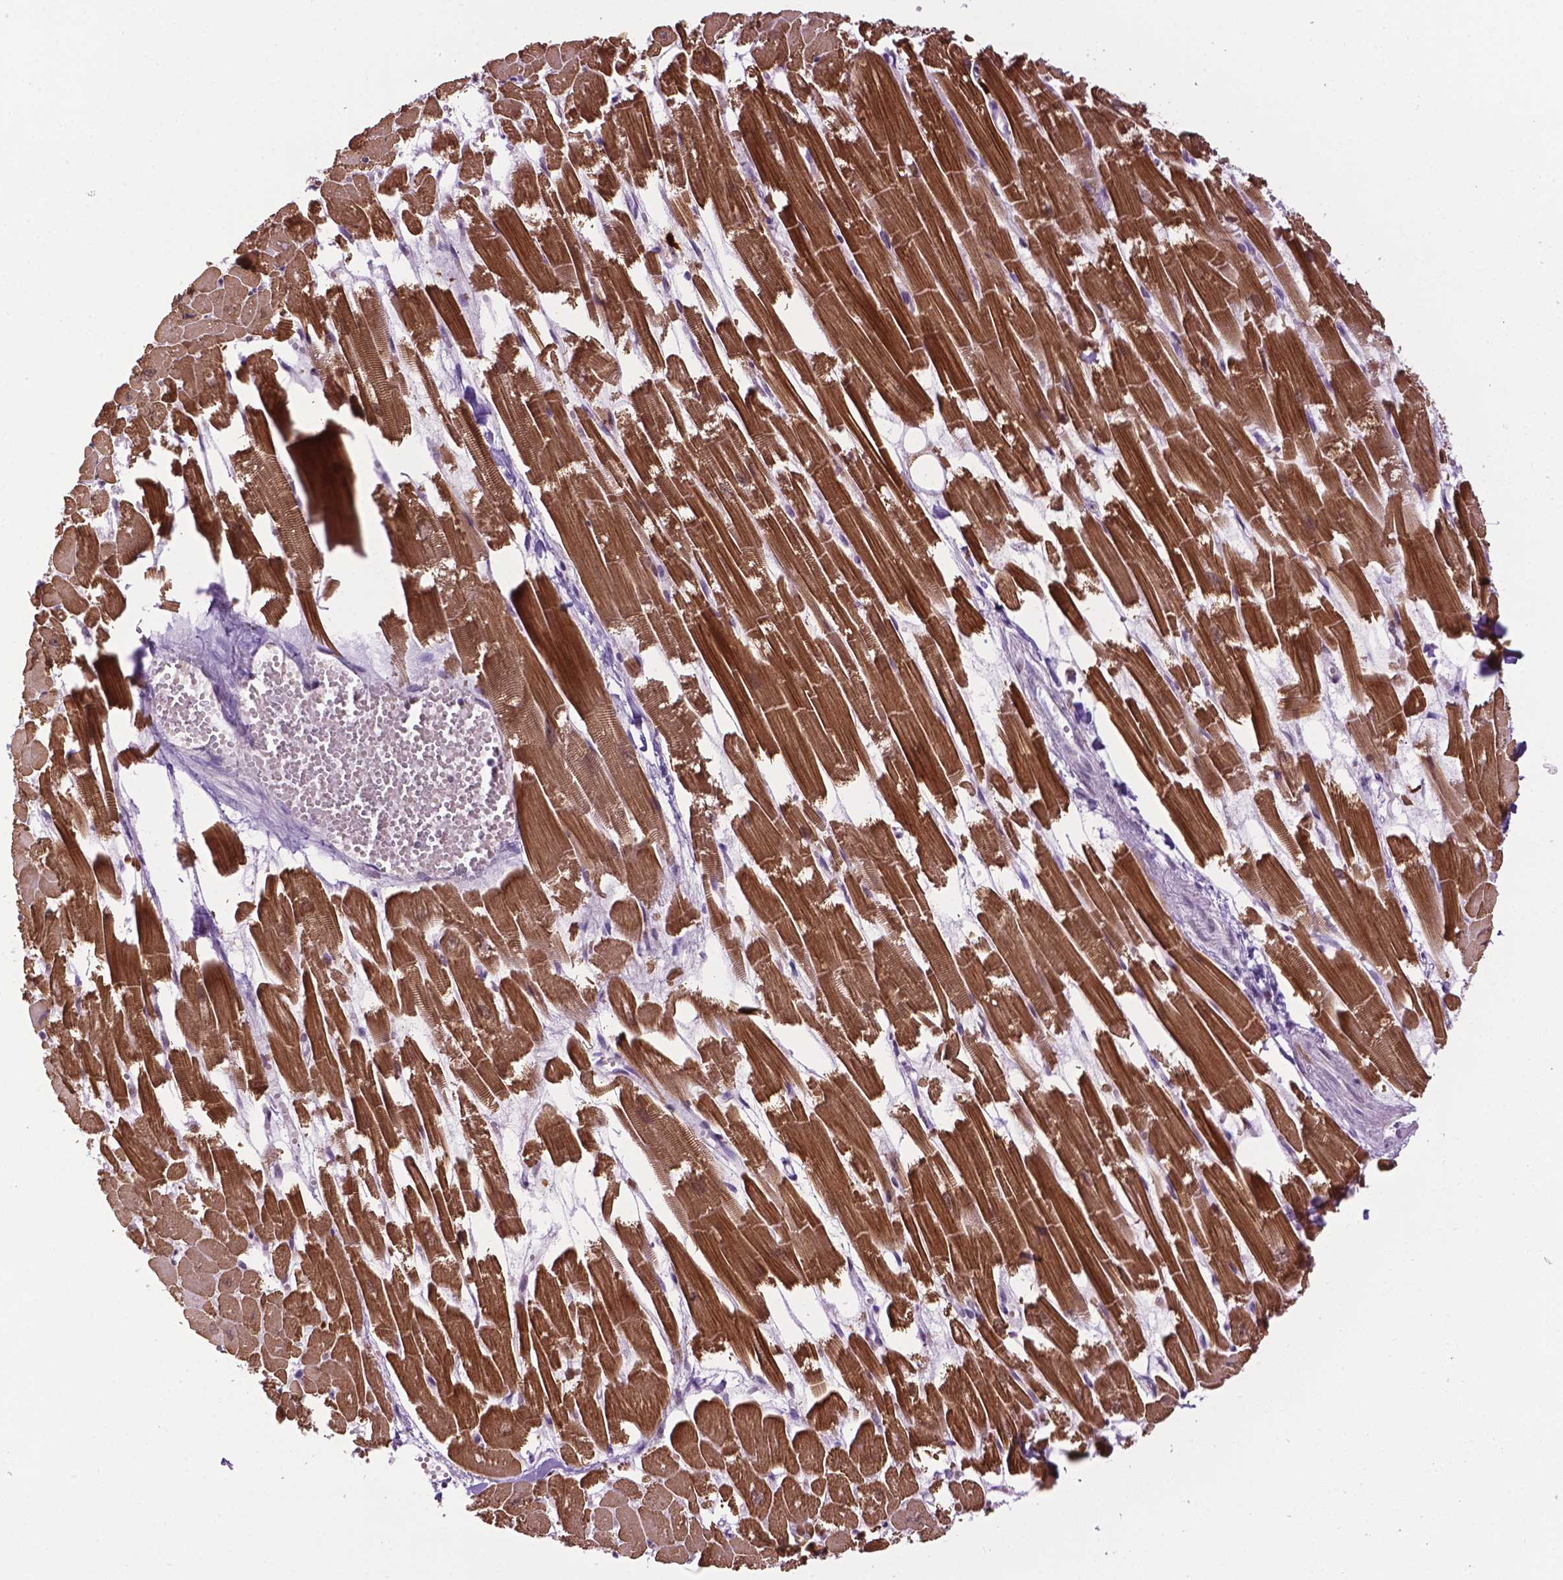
{"staining": {"intensity": "strong", "quantity": ">75%", "location": "cytoplasmic/membranous"}, "tissue": "heart muscle", "cell_type": "Cardiomyocytes", "image_type": "normal", "snomed": [{"axis": "morphology", "description": "Normal tissue, NOS"}, {"axis": "topography", "description": "Heart"}], "caption": "A high-resolution micrograph shows immunohistochemistry (IHC) staining of normal heart muscle, which reveals strong cytoplasmic/membranous positivity in approximately >75% of cardiomyocytes.", "gene": "COL23A1", "patient": {"sex": "female", "age": 52}}